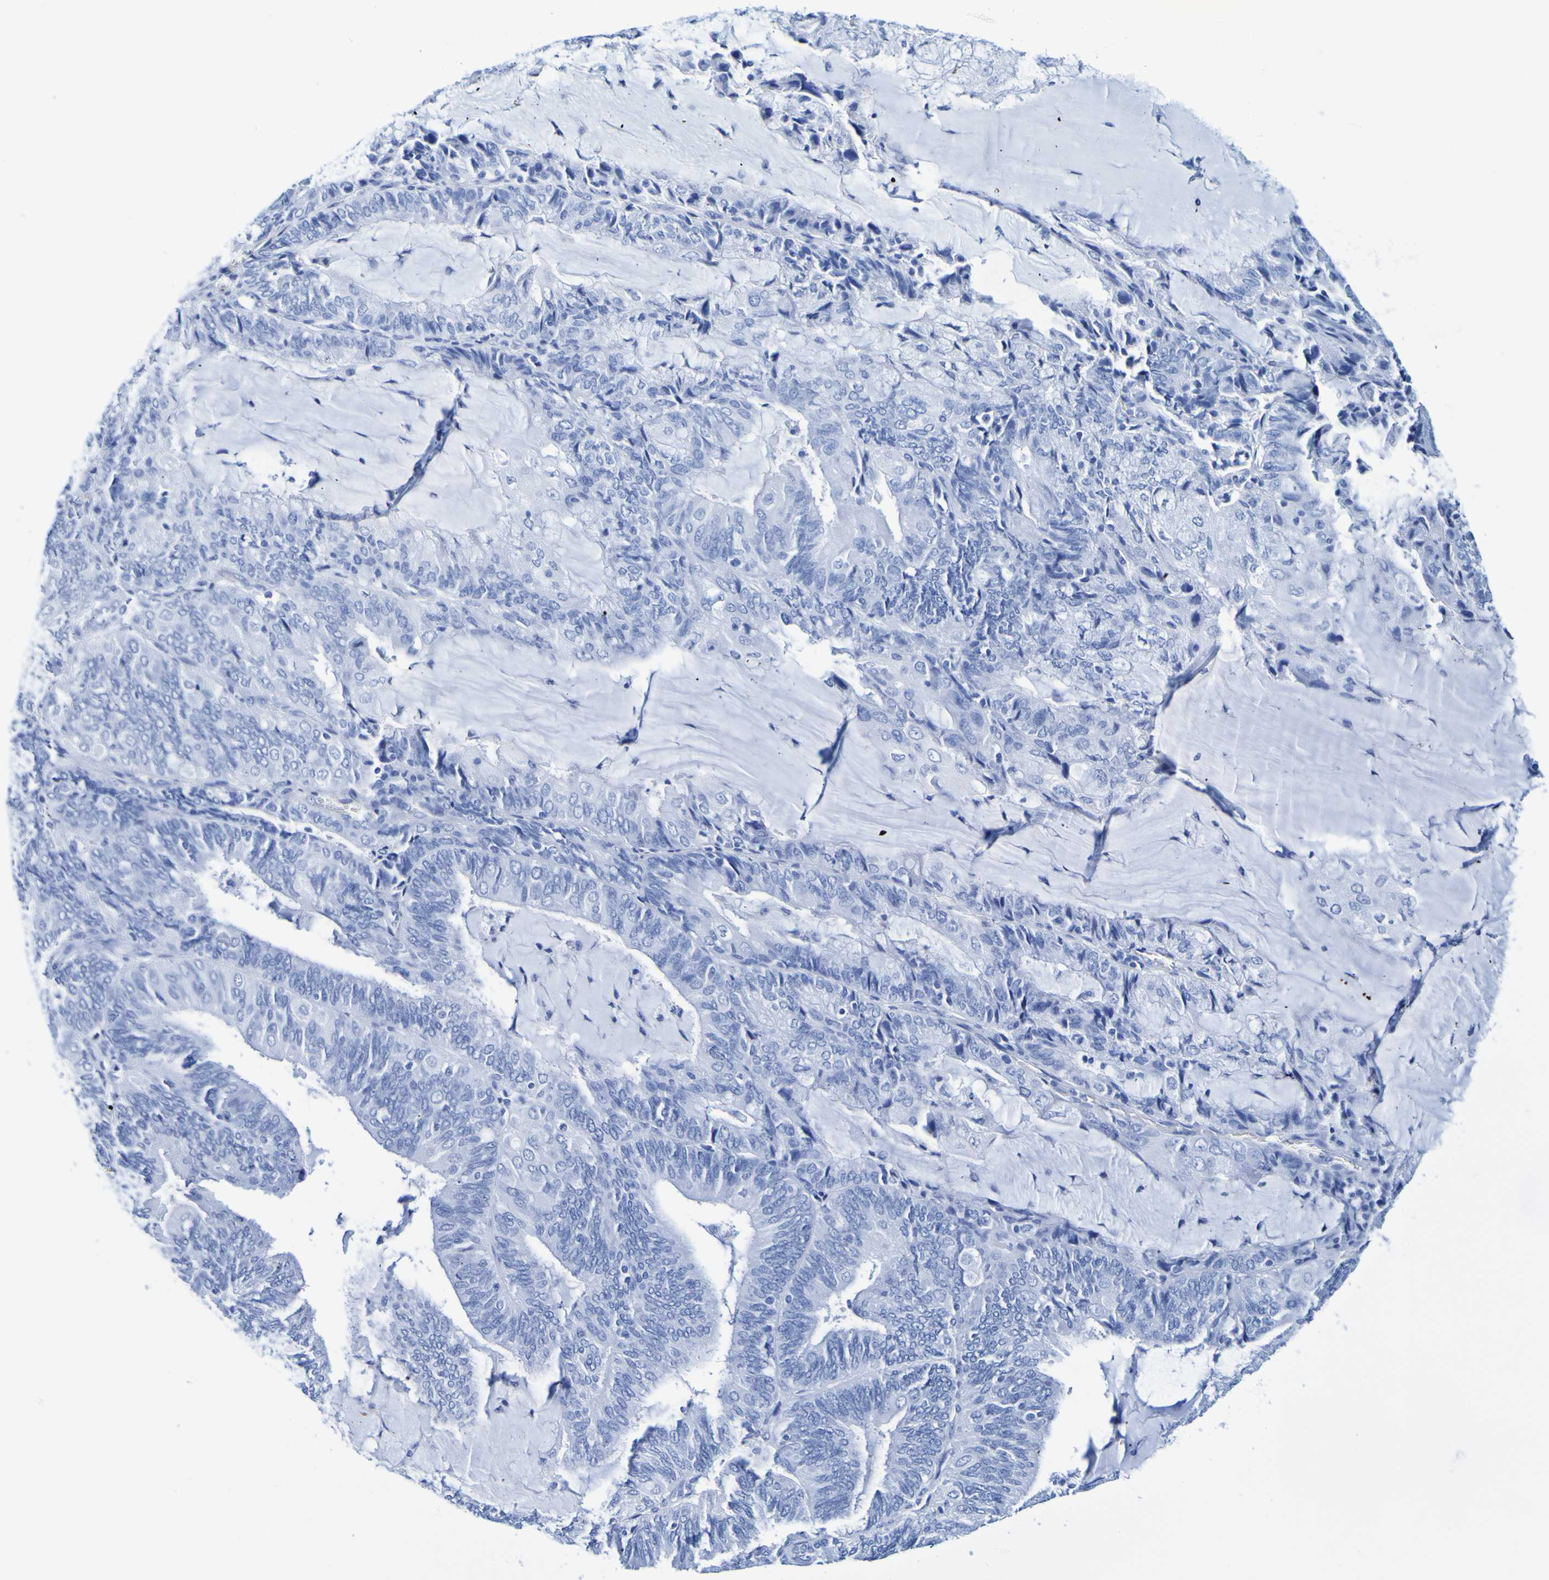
{"staining": {"intensity": "negative", "quantity": "none", "location": "none"}, "tissue": "endometrial cancer", "cell_type": "Tumor cells", "image_type": "cancer", "snomed": [{"axis": "morphology", "description": "Adenocarcinoma, NOS"}, {"axis": "topography", "description": "Endometrium"}], "caption": "Tumor cells show no significant staining in endometrial cancer.", "gene": "DPEP1", "patient": {"sex": "female", "age": 81}}